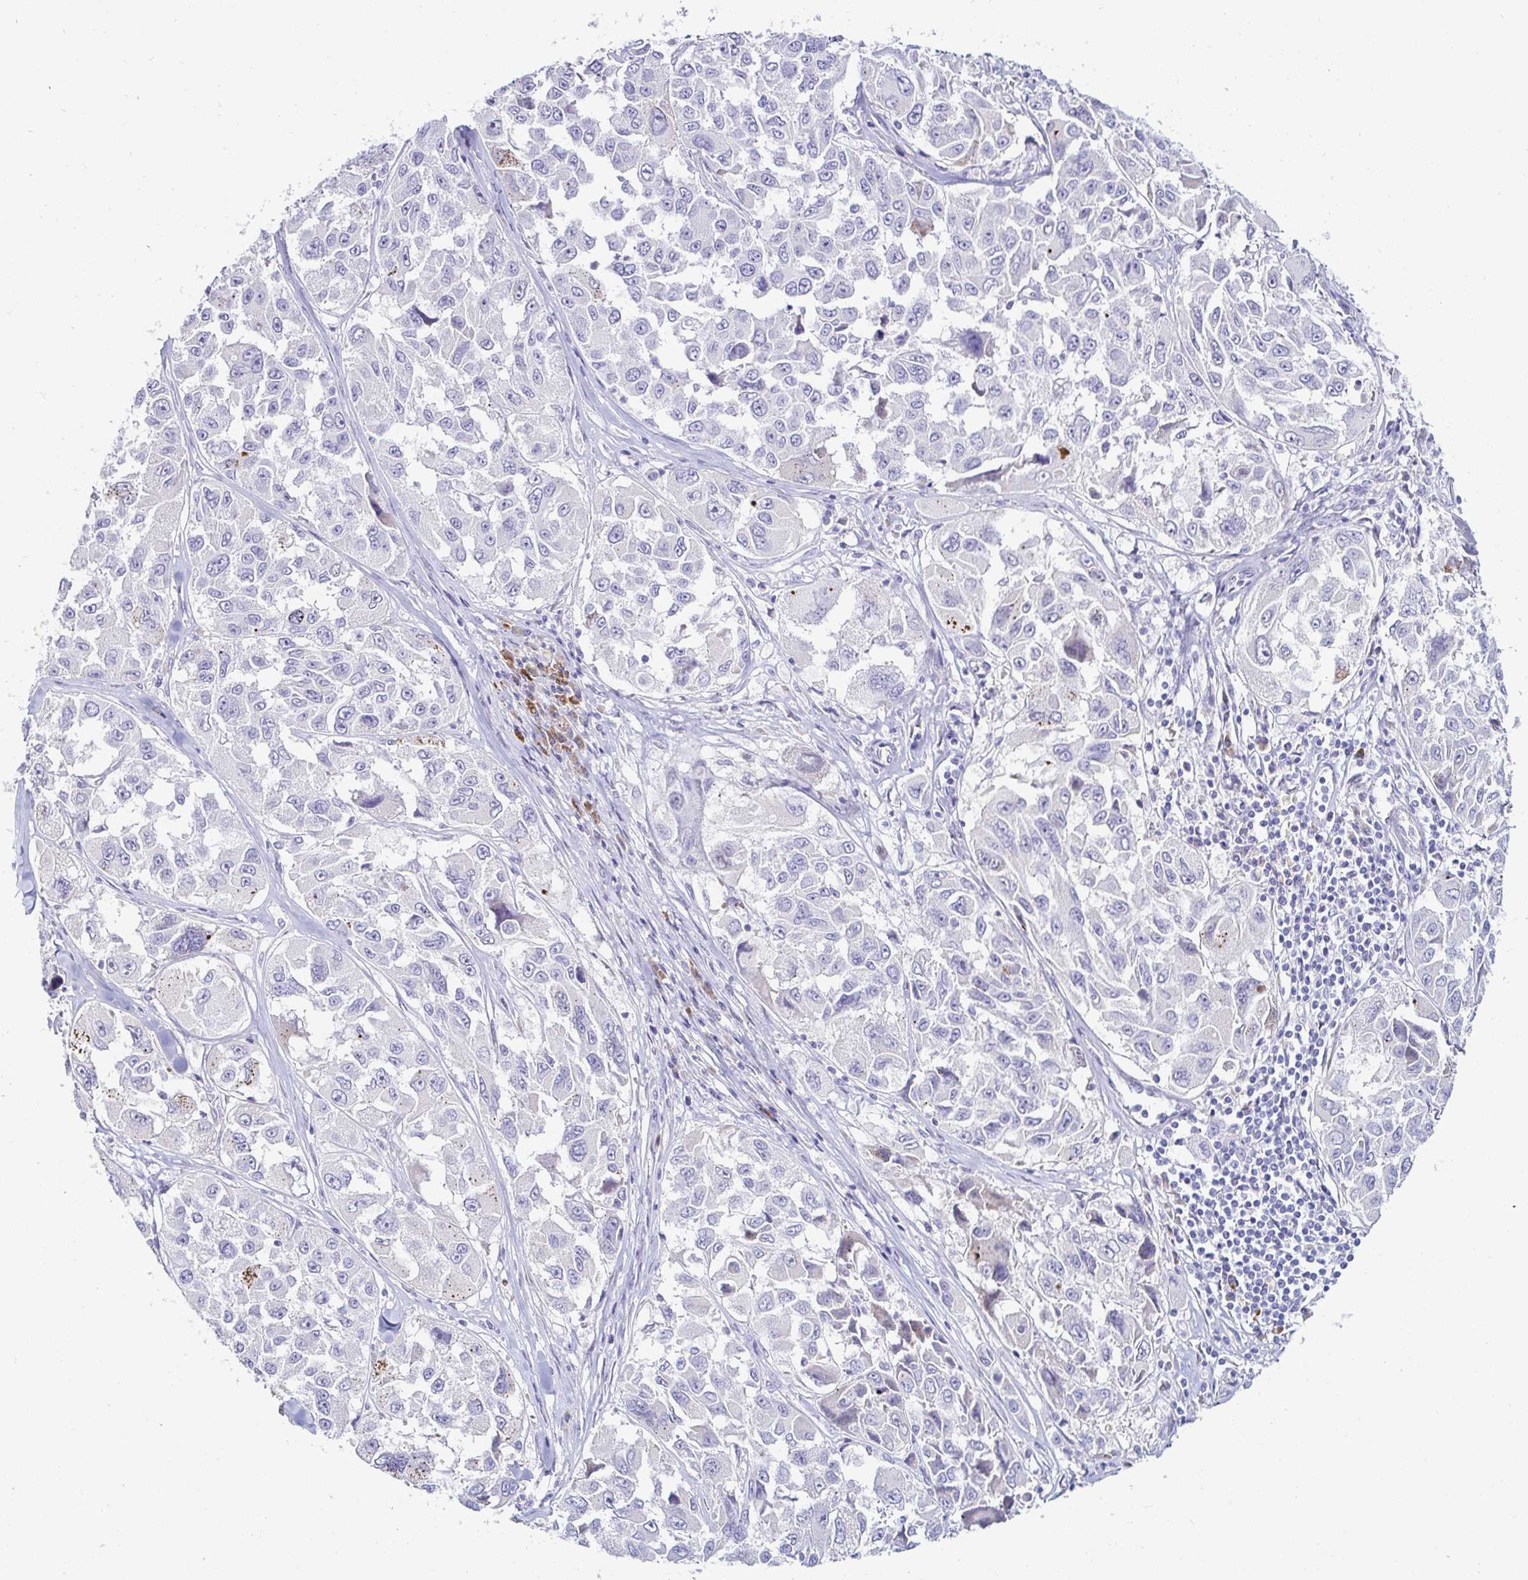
{"staining": {"intensity": "negative", "quantity": "none", "location": "none"}, "tissue": "melanoma", "cell_type": "Tumor cells", "image_type": "cancer", "snomed": [{"axis": "morphology", "description": "Malignant melanoma, NOS"}, {"axis": "topography", "description": "Skin"}], "caption": "The histopathology image shows no staining of tumor cells in malignant melanoma.", "gene": "C4orf17", "patient": {"sex": "female", "age": 66}}